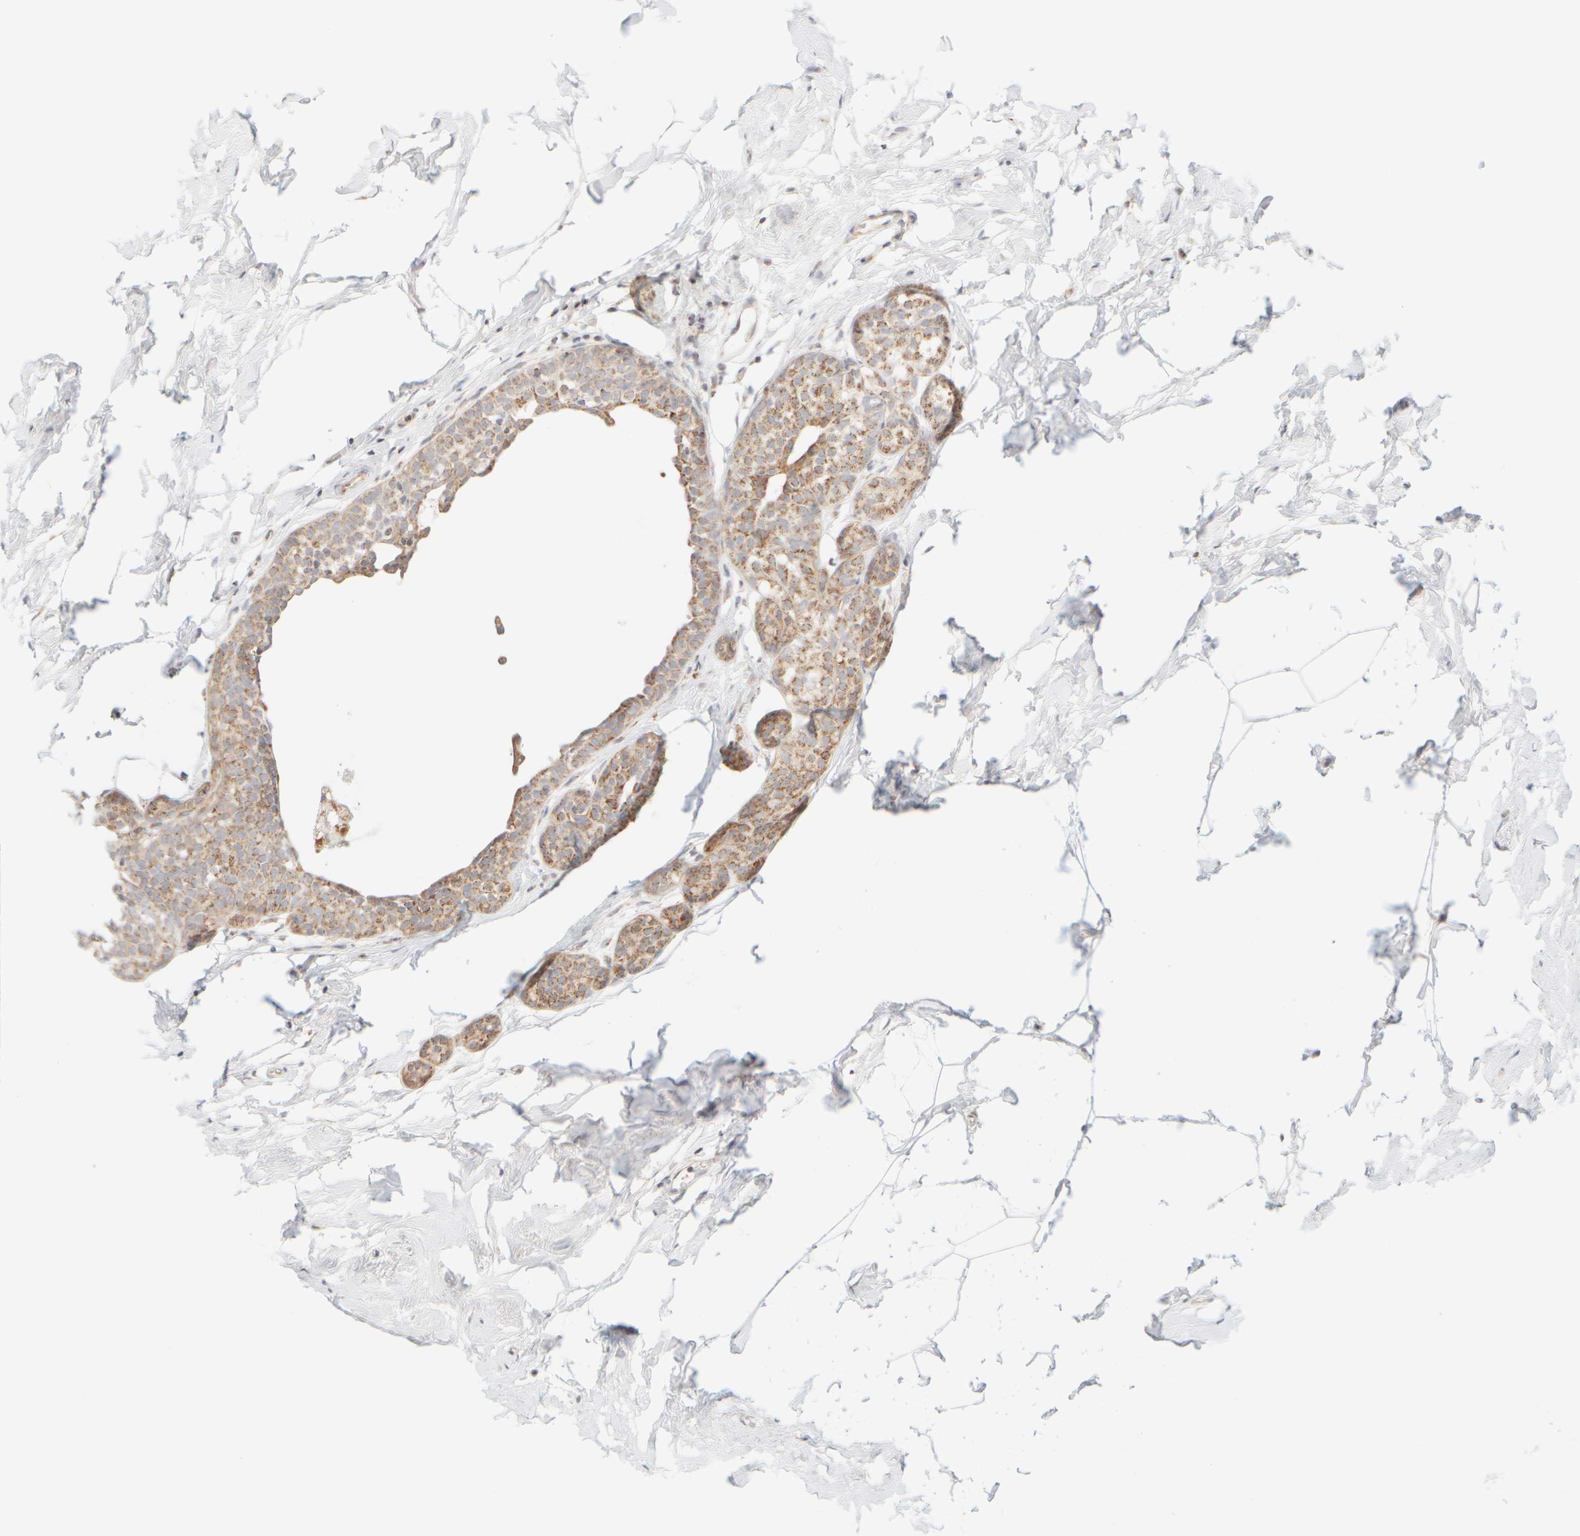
{"staining": {"intensity": "moderate", "quantity": ">75%", "location": "cytoplasmic/membranous"}, "tissue": "breast cancer", "cell_type": "Tumor cells", "image_type": "cancer", "snomed": [{"axis": "morphology", "description": "Duct carcinoma"}, {"axis": "topography", "description": "Breast"}], "caption": "The histopathology image reveals staining of breast cancer, revealing moderate cytoplasmic/membranous protein expression (brown color) within tumor cells. The staining is performed using DAB brown chromogen to label protein expression. The nuclei are counter-stained blue using hematoxylin.", "gene": "PPM1K", "patient": {"sex": "female", "age": 55}}